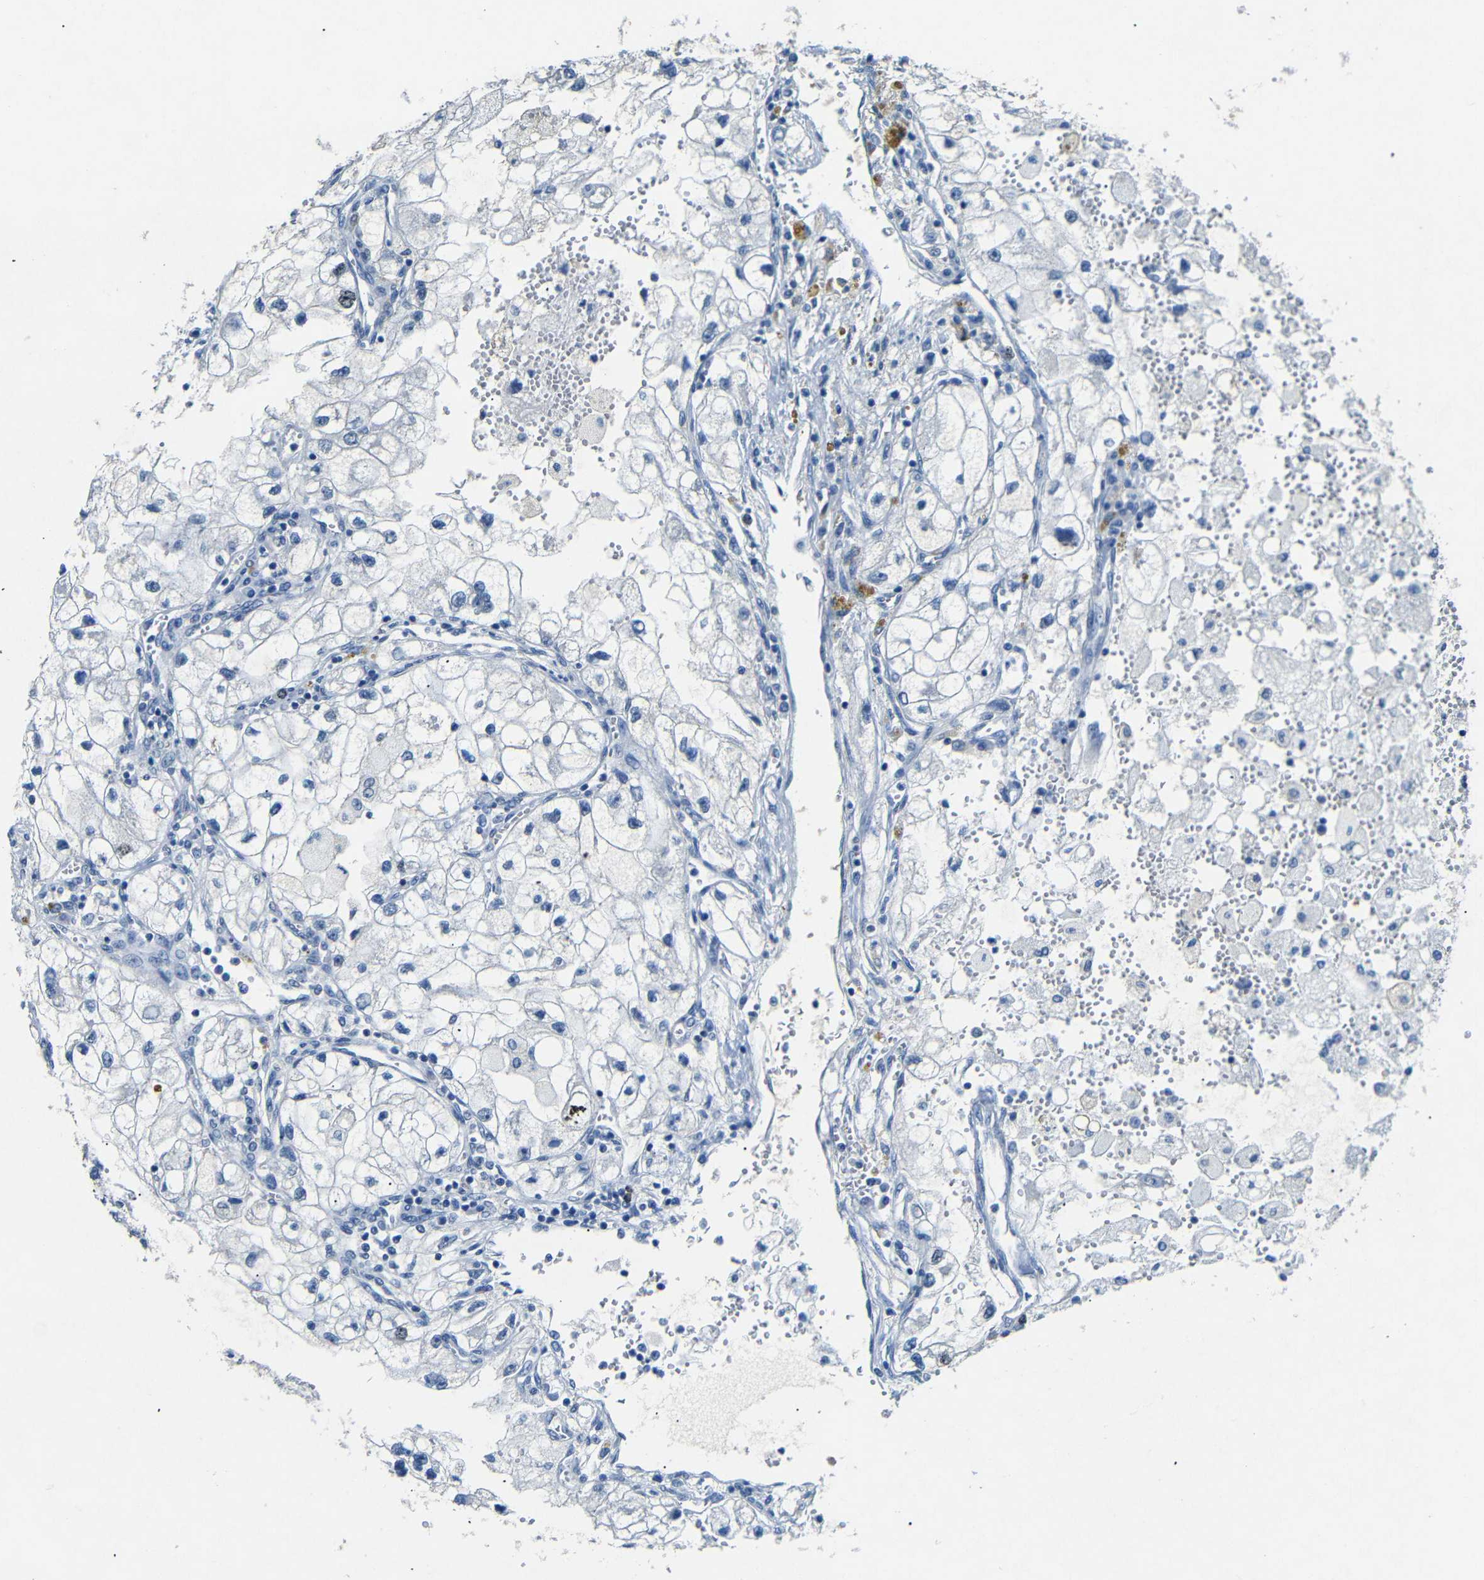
{"staining": {"intensity": "negative", "quantity": "none", "location": "none"}, "tissue": "renal cancer", "cell_type": "Tumor cells", "image_type": "cancer", "snomed": [{"axis": "morphology", "description": "Adenocarcinoma, NOS"}, {"axis": "topography", "description": "Kidney"}], "caption": "Image shows no protein expression in tumor cells of renal cancer tissue. Nuclei are stained in blue.", "gene": "INCENP", "patient": {"sex": "female", "age": 70}}